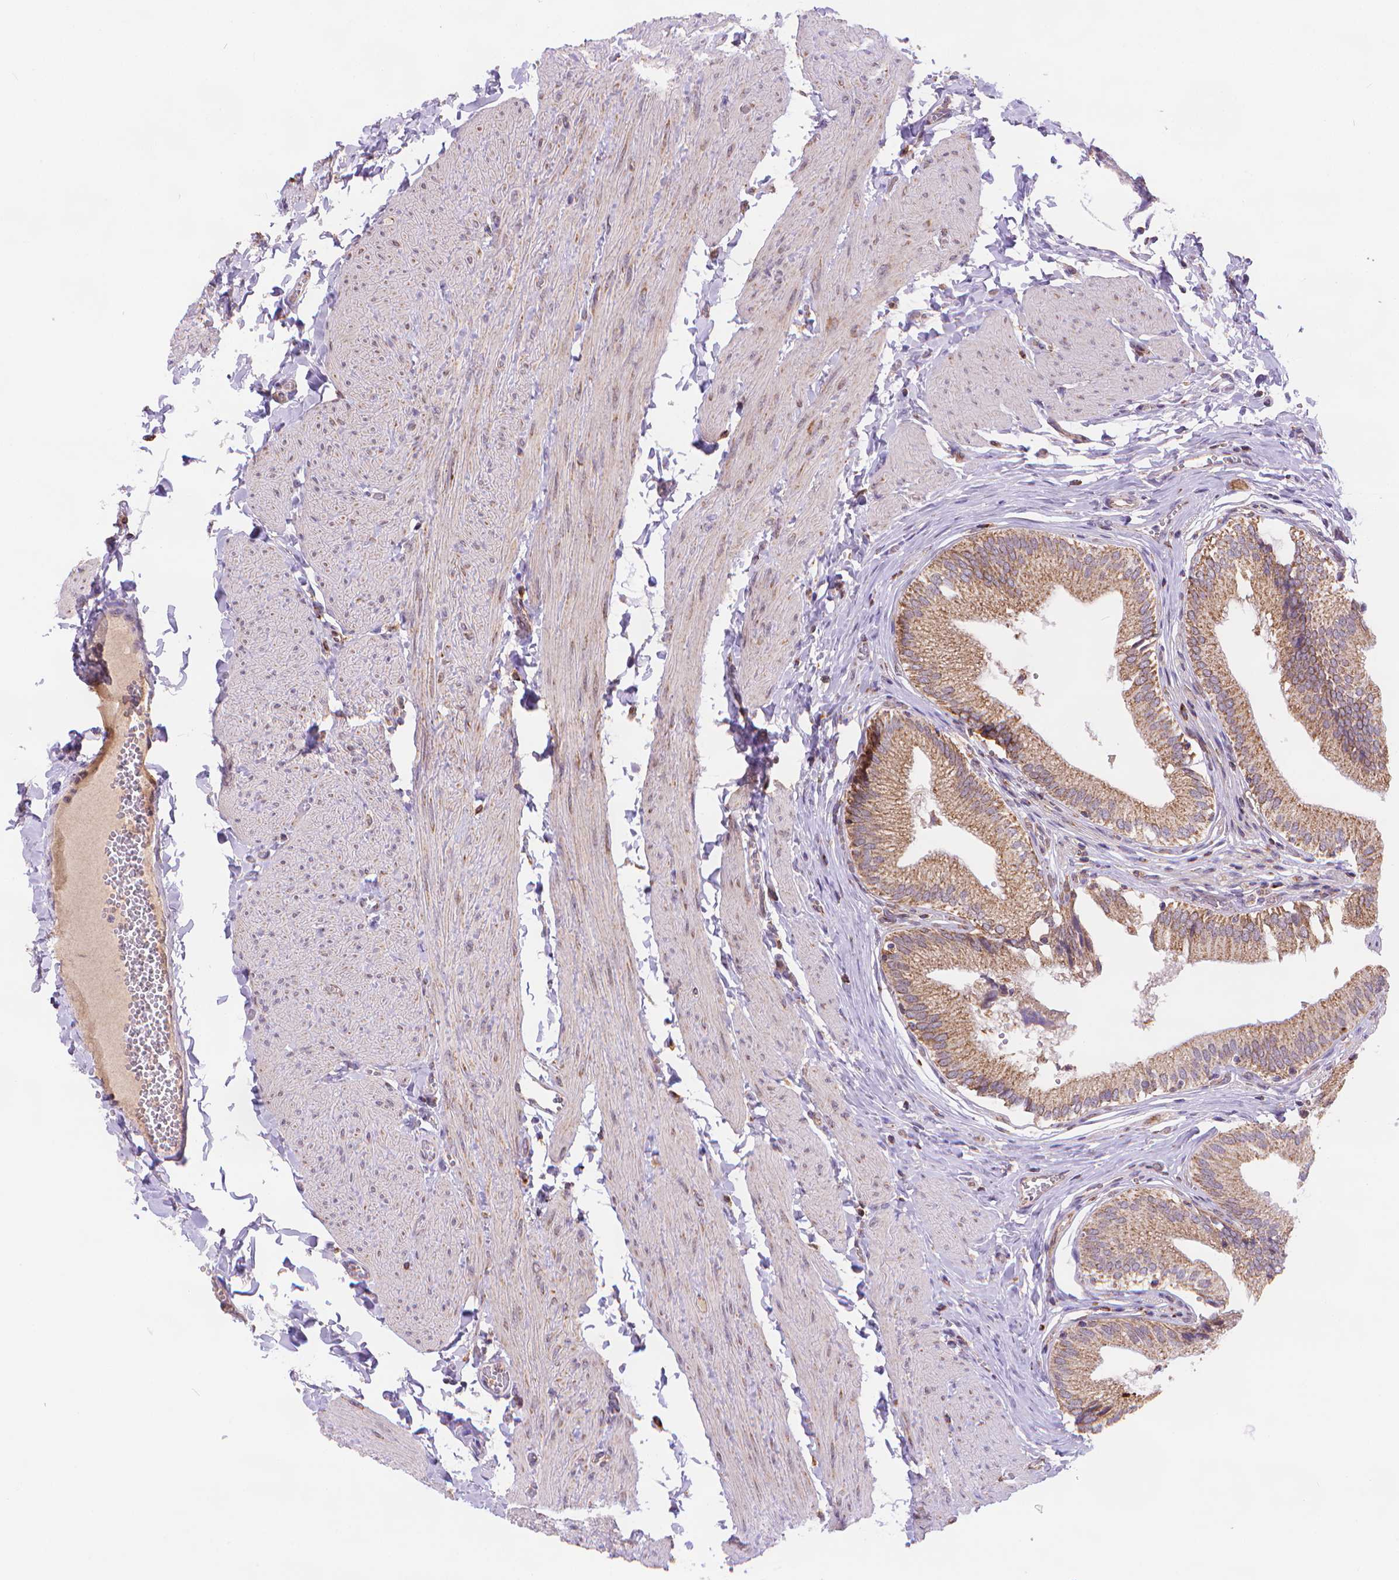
{"staining": {"intensity": "moderate", "quantity": ">75%", "location": "cytoplasmic/membranous"}, "tissue": "gallbladder", "cell_type": "Glandular cells", "image_type": "normal", "snomed": [{"axis": "morphology", "description": "Normal tissue, NOS"}, {"axis": "topography", "description": "Gallbladder"}, {"axis": "topography", "description": "Peripheral nerve tissue"}], "caption": "Immunohistochemistry histopathology image of normal gallbladder: gallbladder stained using immunohistochemistry demonstrates medium levels of moderate protein expression localized specifically in the cytoplasmic/membranous of glandular cells, appearing as a cytoplasmic/membranous brown color.", "gene": "CYYR1", "patient": {"sex": "male", "age": 17}}